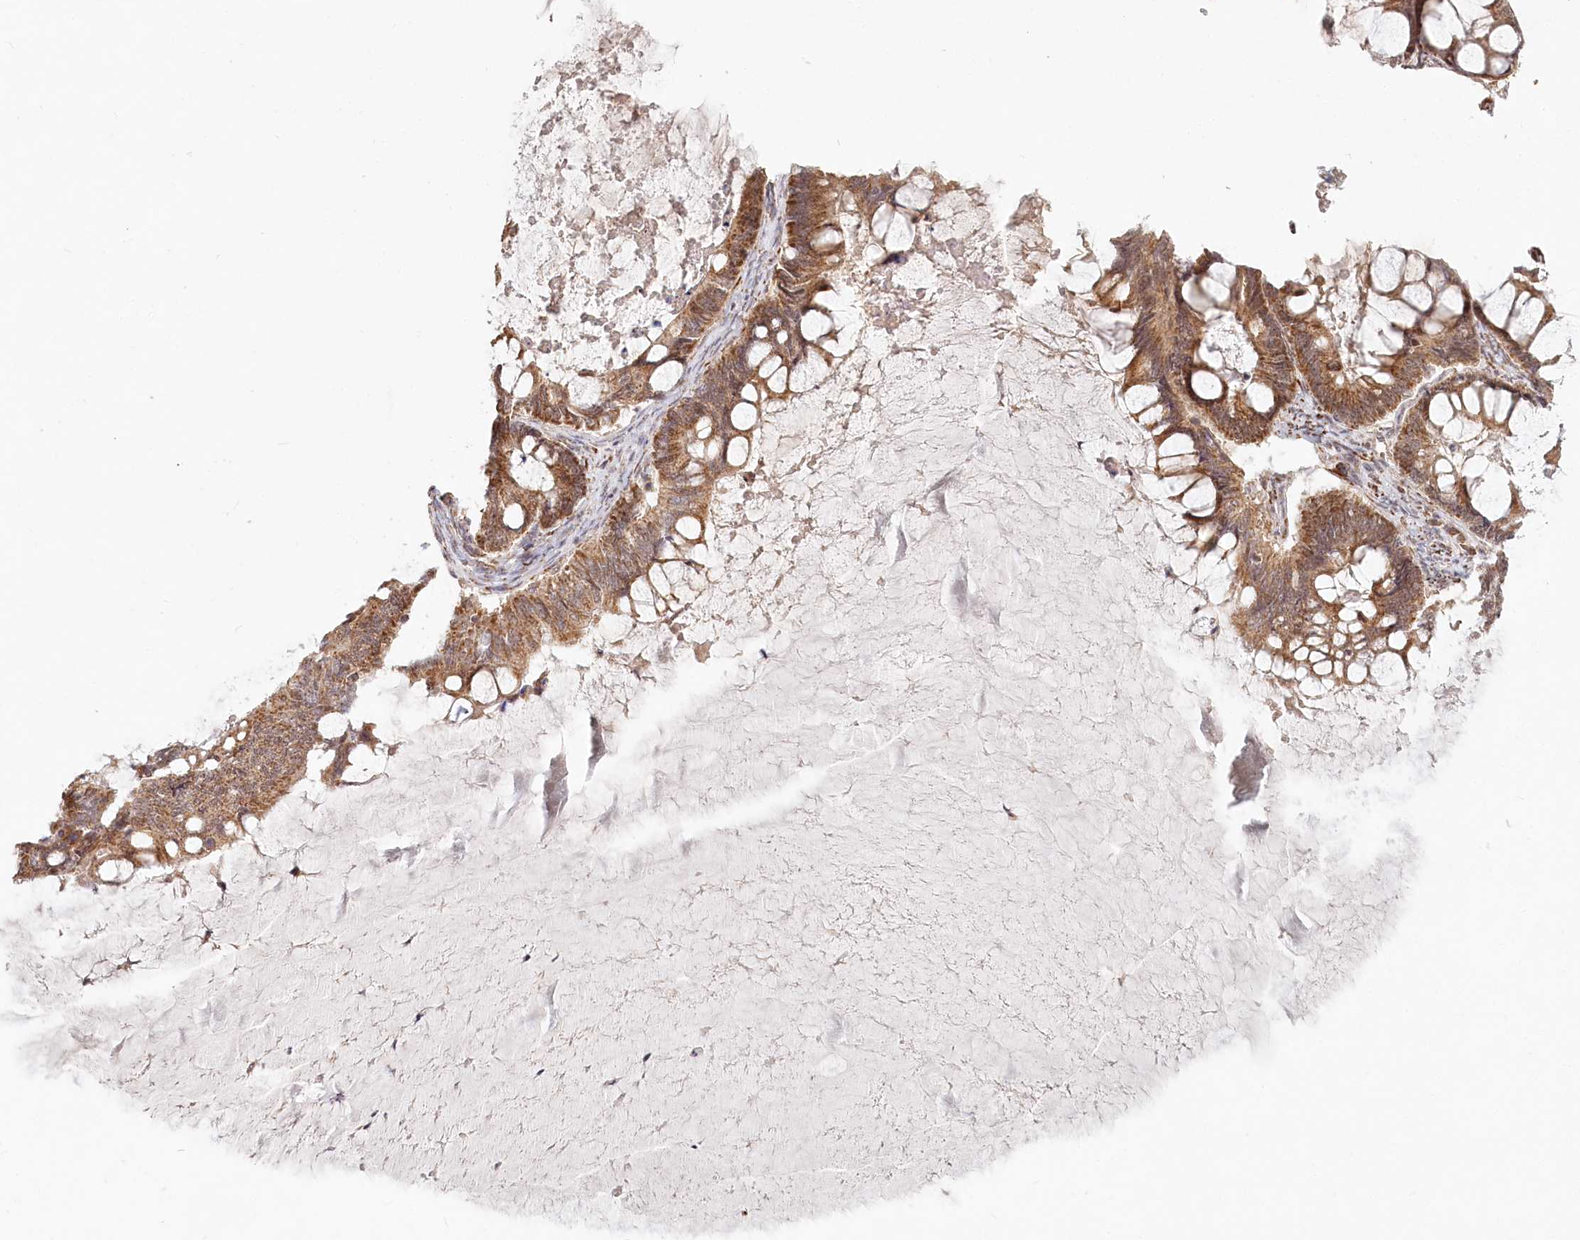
{"staining": {"intensity": "moderate", "quantity": ">75%", "location": "cytoplasmic/membranous"}, "tissue": "ovarian cancer", "cell_type": "Tumor cells", "image_type": "cancer", "snomed": [{"axis": "morphology", "description": "Cystadenocarcinoma, mucinous, NOS"}, {"axis": "topography", "description": "Ovary"}], "caption": "High-magnification brightfield microscopy of ovarian cancer (mucinous cystadenocarcinoma) stained with DAB (brown) and counterstained with hematoxylin (blue). tumor cells exhibit moderate cytoplasmic/membranous positivity is present in about>75% of cells.", "gene": "RTN4IP1", "patient": {"sex": "female", "age": 61}}